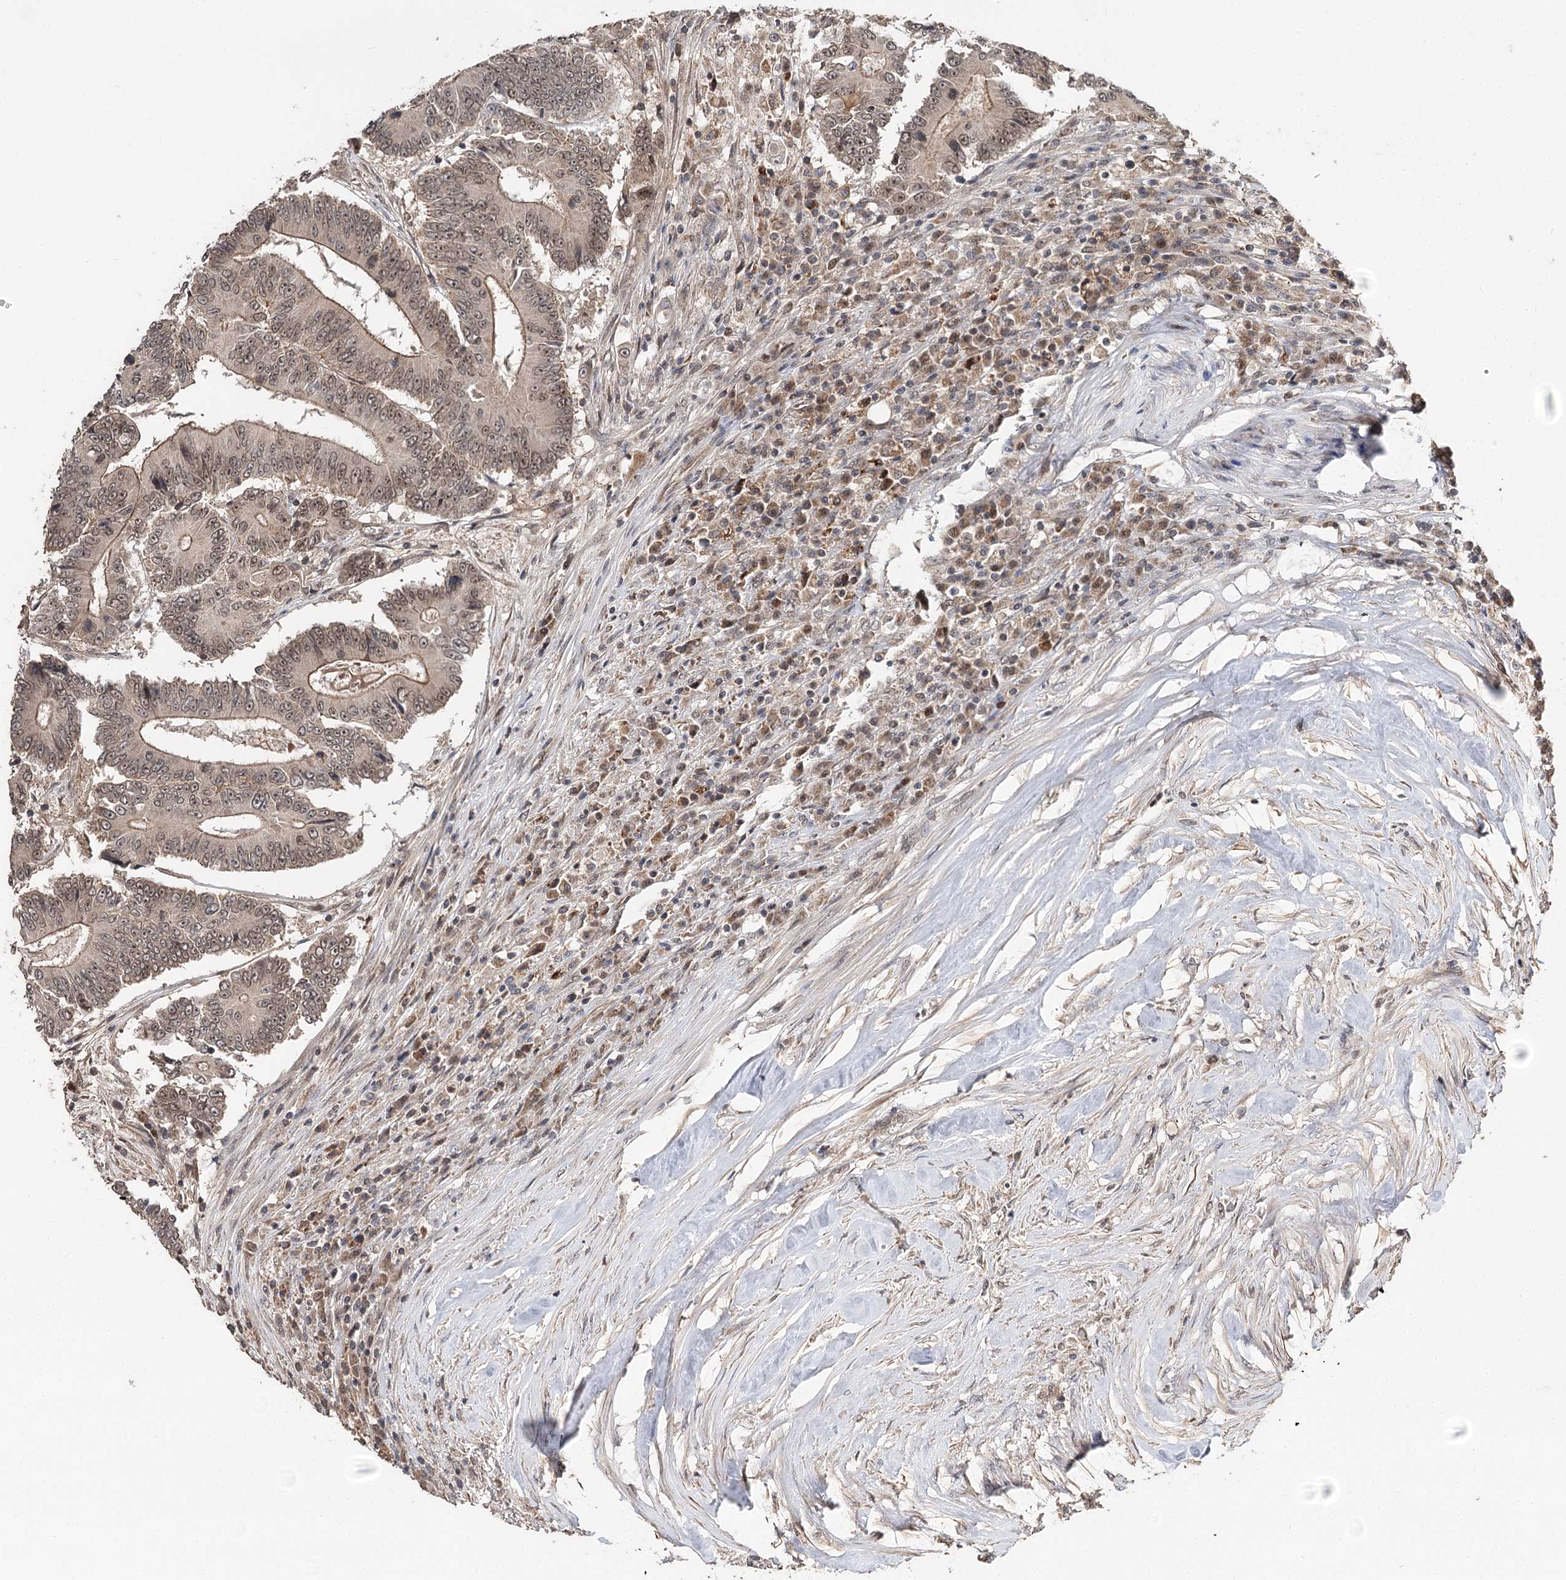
{"staining": {"intensity": "moderate", "quantity": ">75%", "location": "nuclear"}, "tissue": "colorectal cancer", "cell_type": "Tumor cells", "image_type": "cancer", "snomed": [{"axis": "morphology", "description": "Adenocarcinoma, NOS"}, {"axis": "topography", "description": "Colon"}], "caption": "Immunohistochemistry (IHC) (DAB (3,3'-diaminobenzidine)) staining of human colorectal cancer demonstrates moderate nuclear protein positivity in approximately >75% of tumor cells.", "gene": "NOPCHAP1", "patient": {"sex": "male", "age": 83}}